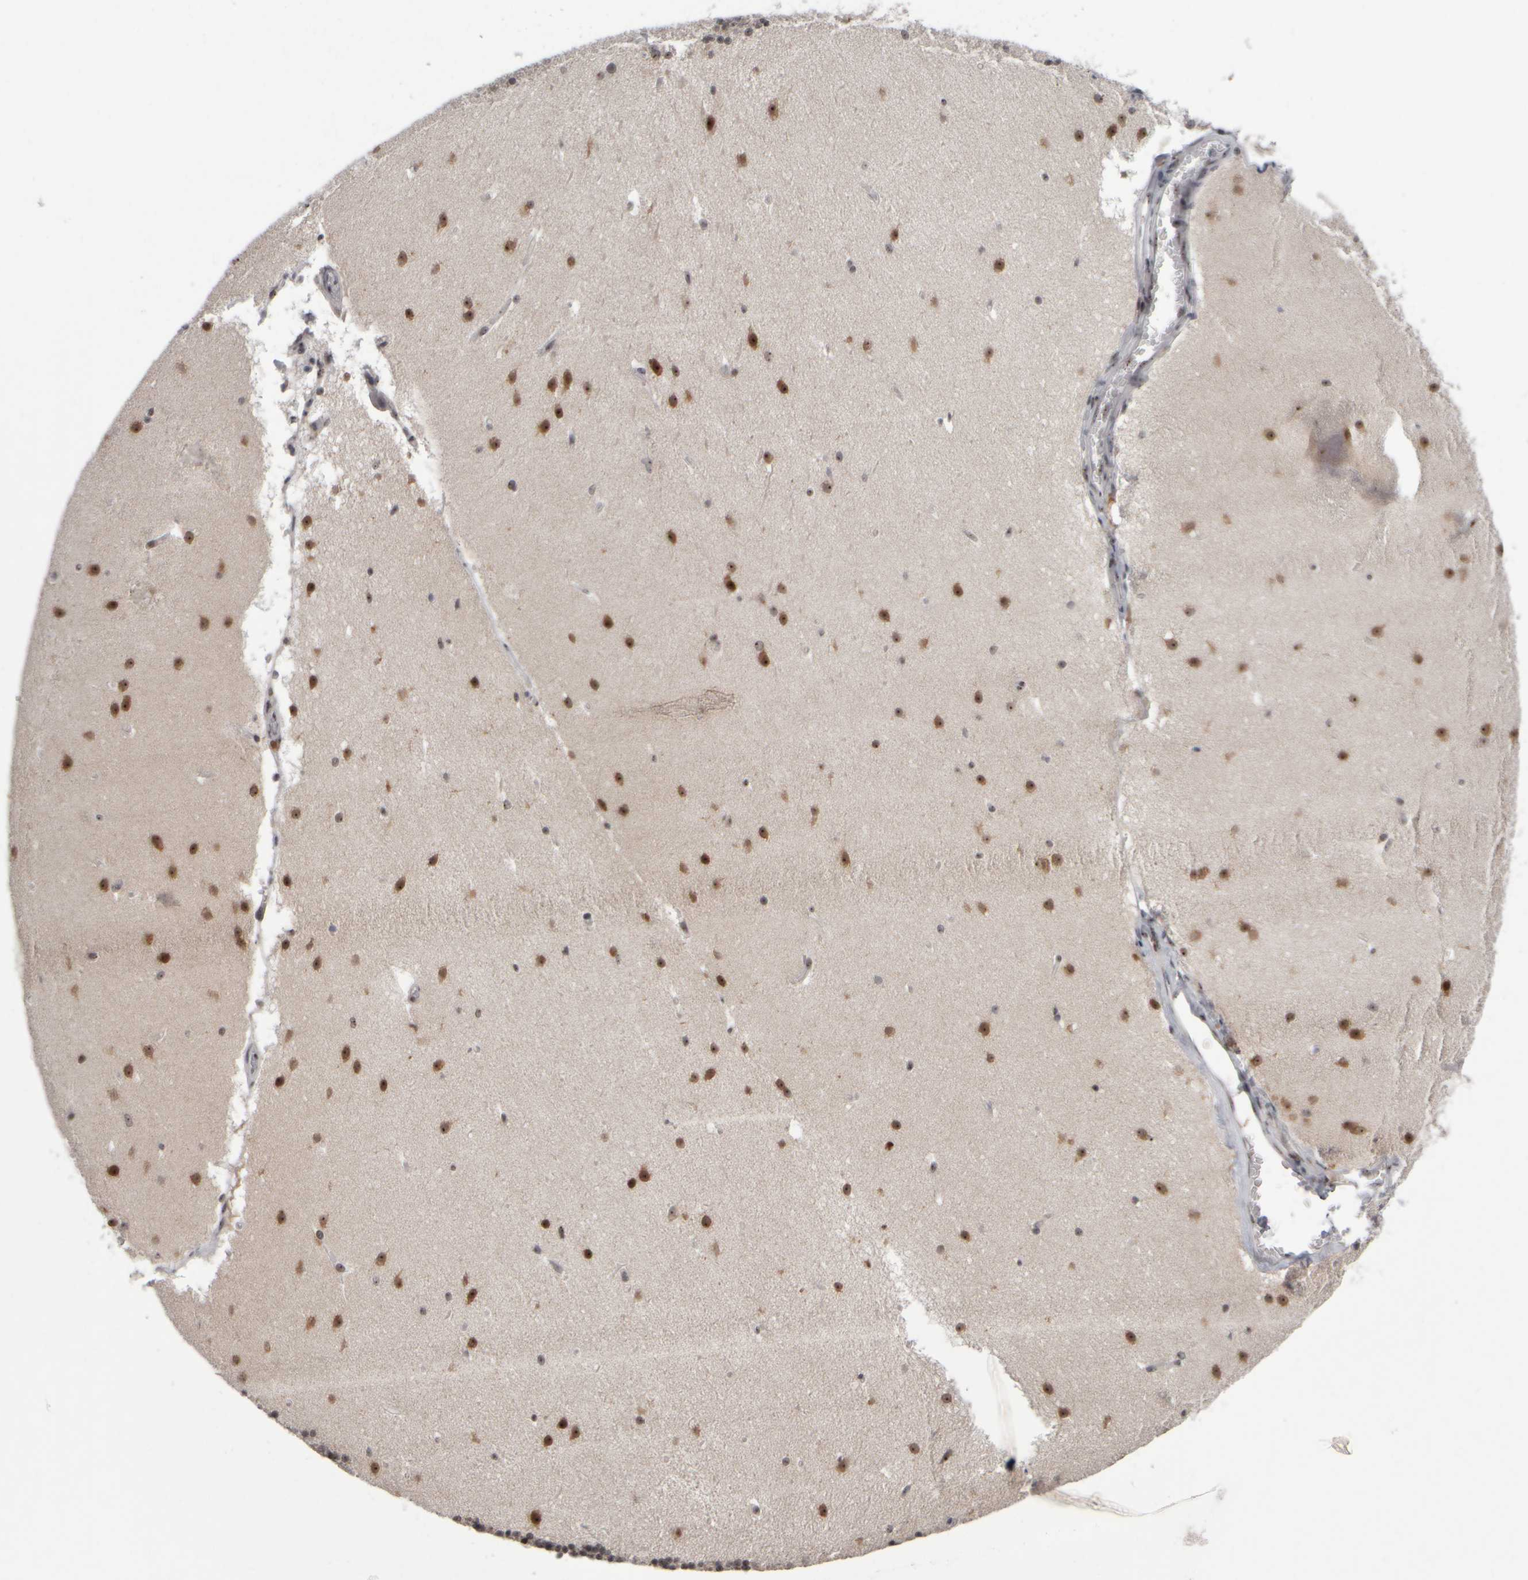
{"staining": {"intensity": "moderate", "quantity": ">75%", "location": "cytoplasmic/membranous,nuclear"}, "tissue": "cerebellum", "cell_type": "Cells in granular layer", "image_type": "normal", "snomed": [{"axis": "morphology", "description": "Normal tissue, NOS"}, {"axis": "topography", "description": "Cerebellum"}], "caption": "IHC histopathology image of normal human cerebellum stained for a protein (brown), which exhibits medium levels of moderate cytoplasmic/membranous,nuclear expression in about >75% of cells in granular layer.", "gene": "SURF6", "patient": {"sex": "female", "age": 19}}